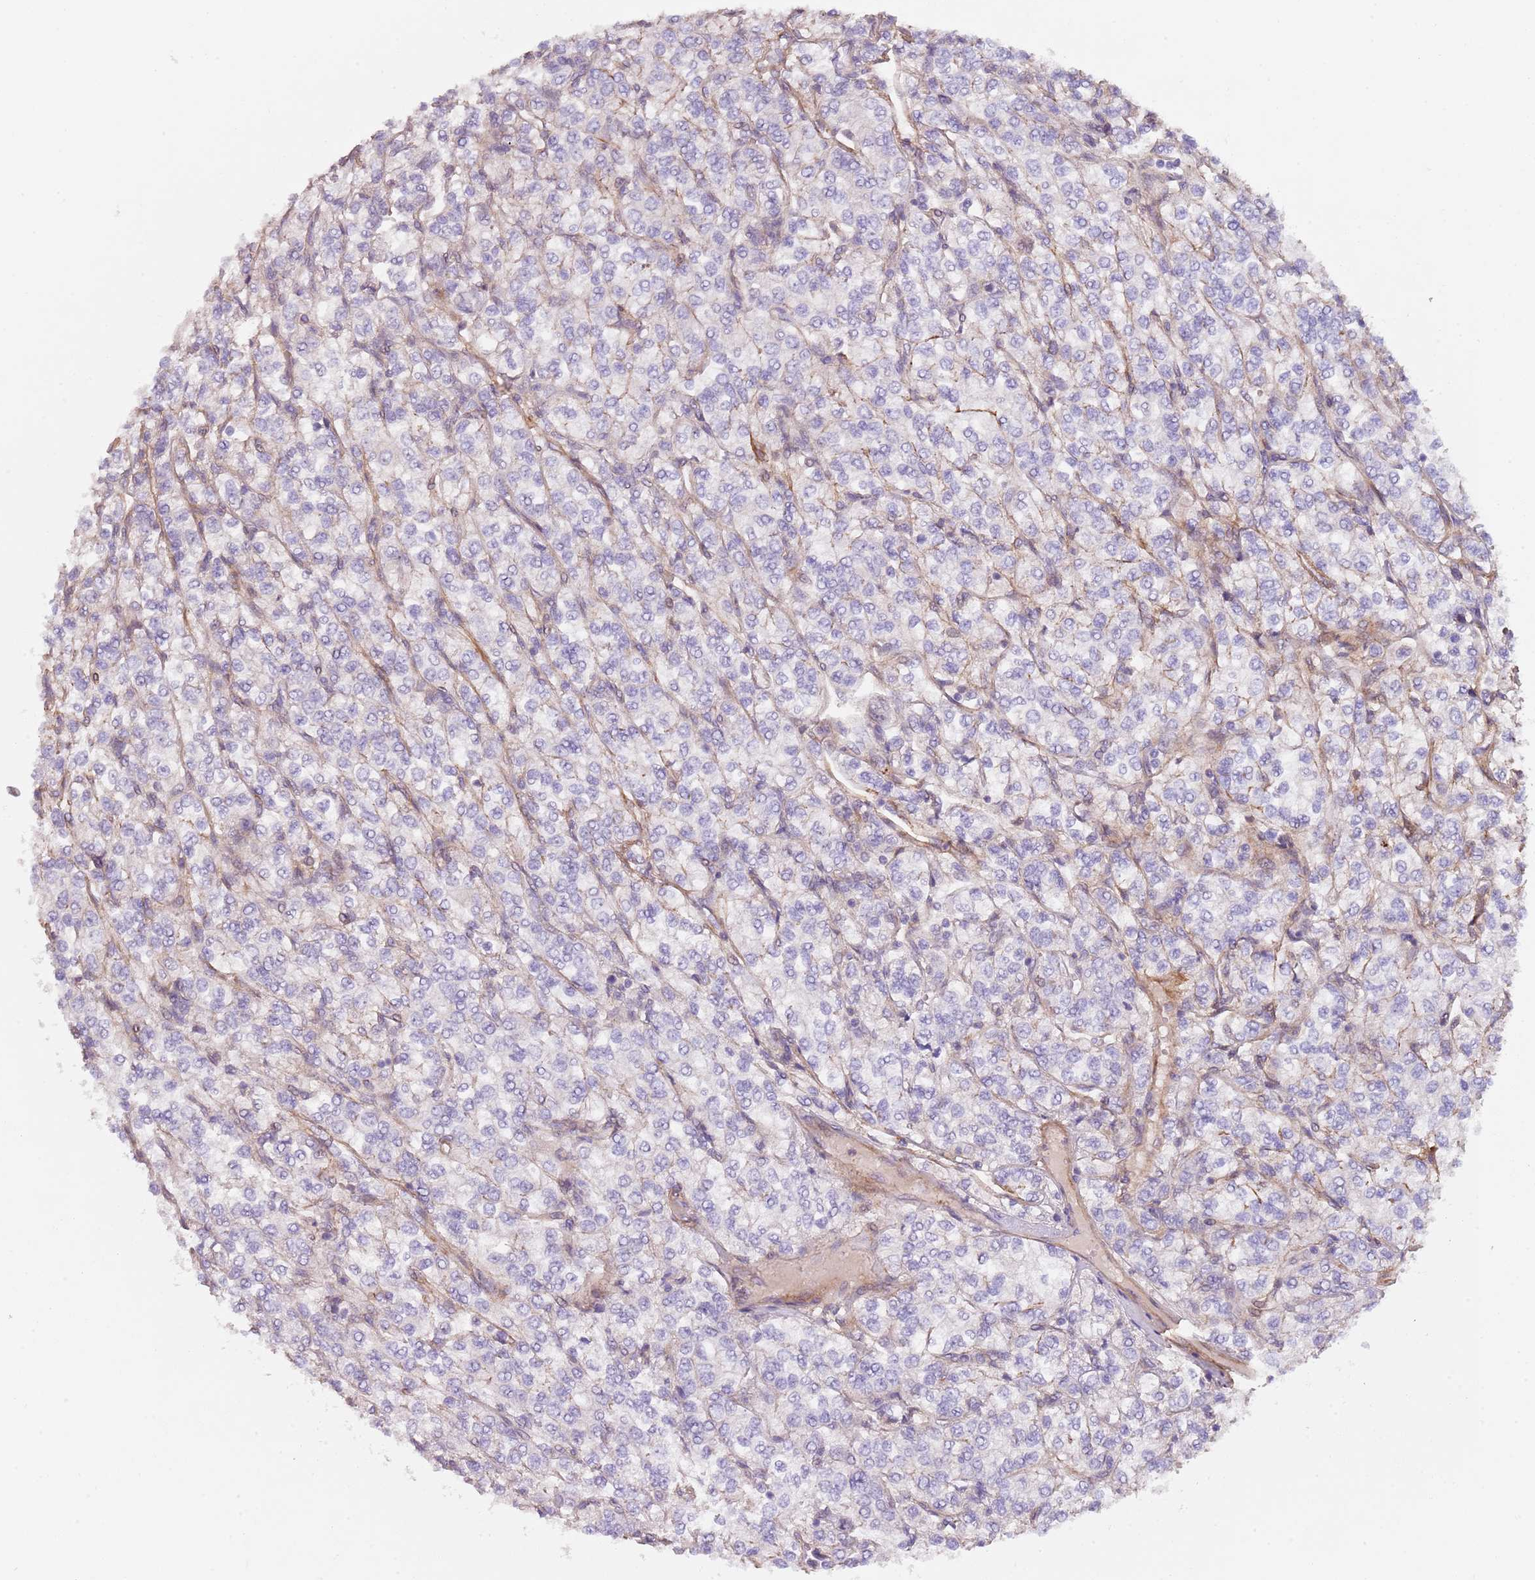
{"staining": {"intensity": "negative", "quantity": "none", "location": "none"}, "tissue": "renal cancer", "cell_type": "Tumor cells", "image_type": "cancer", "snomed": [{"axis": "morphology", "description": "Adenocarcinoma, NOS"}, {"axis": "topography", "description": "Kidney"}], "caption": "Tumor cells show no significant staining in renal cancer (adenocarcinoma).", "gene": "TINAGL1", "patient": {"sex": "male", "age": 80}}